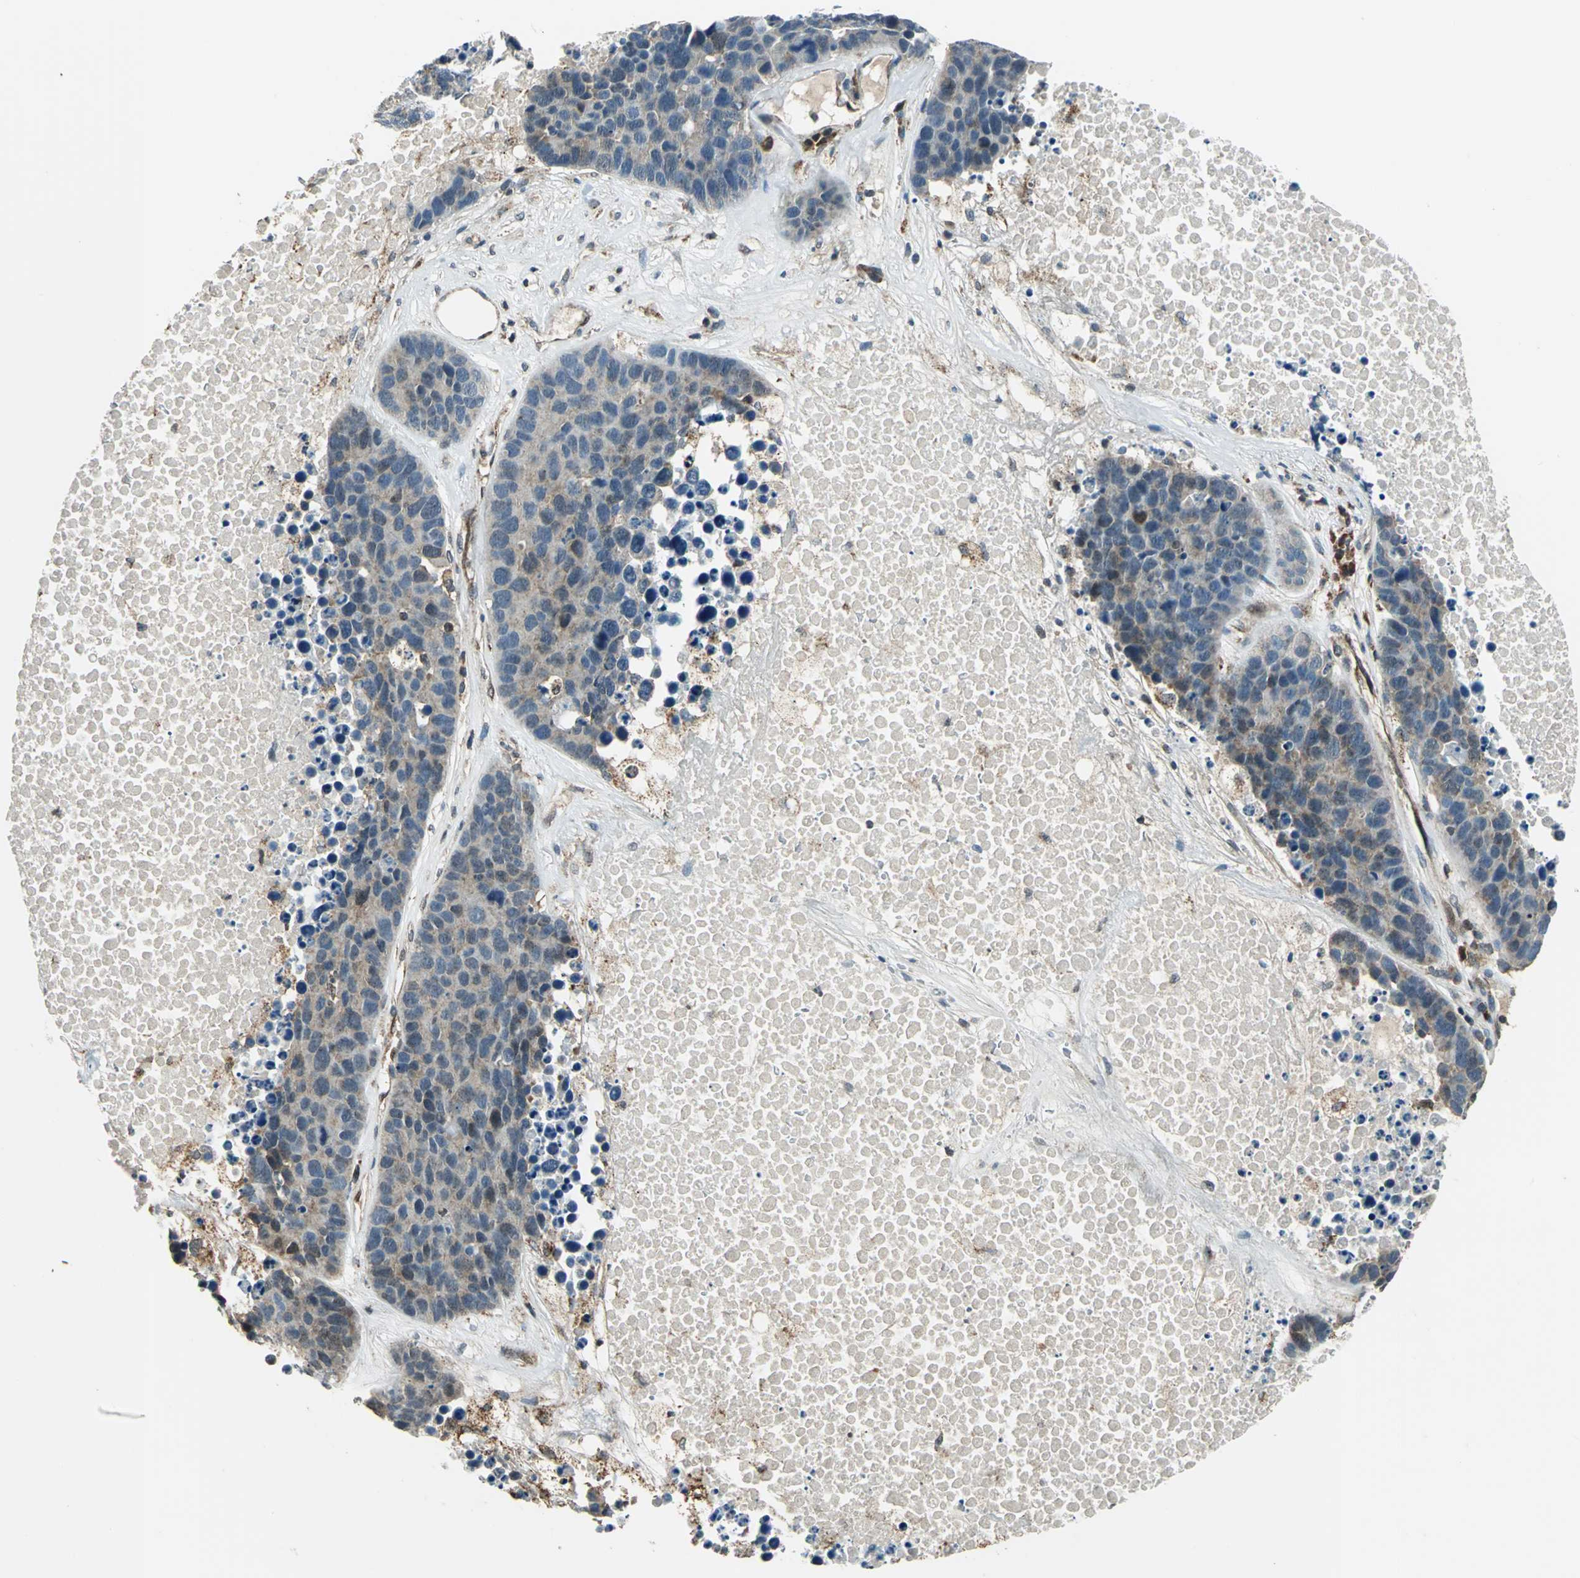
{"staining": {"intensity": "weak", "quantity": ">75%", "location": "cytoplasmic/membranous"}, "tissue": "carcinoid", "cell_type": "Tumor cells", "image_type": "cancer", "snomed": [{"axis": "morphology", "description": "Carcinoid, malignant, NOS"}, {"axis": "topography", "description": "Lung"}], "caption": "Human carcinoid (malignant) stained with a brown dye shows weak cytoplasmic/membranous positive positivity in approximately >75% of tumor cells.", "gene": "NUDT2", "patient": {"sex": "male", "age": 60}}